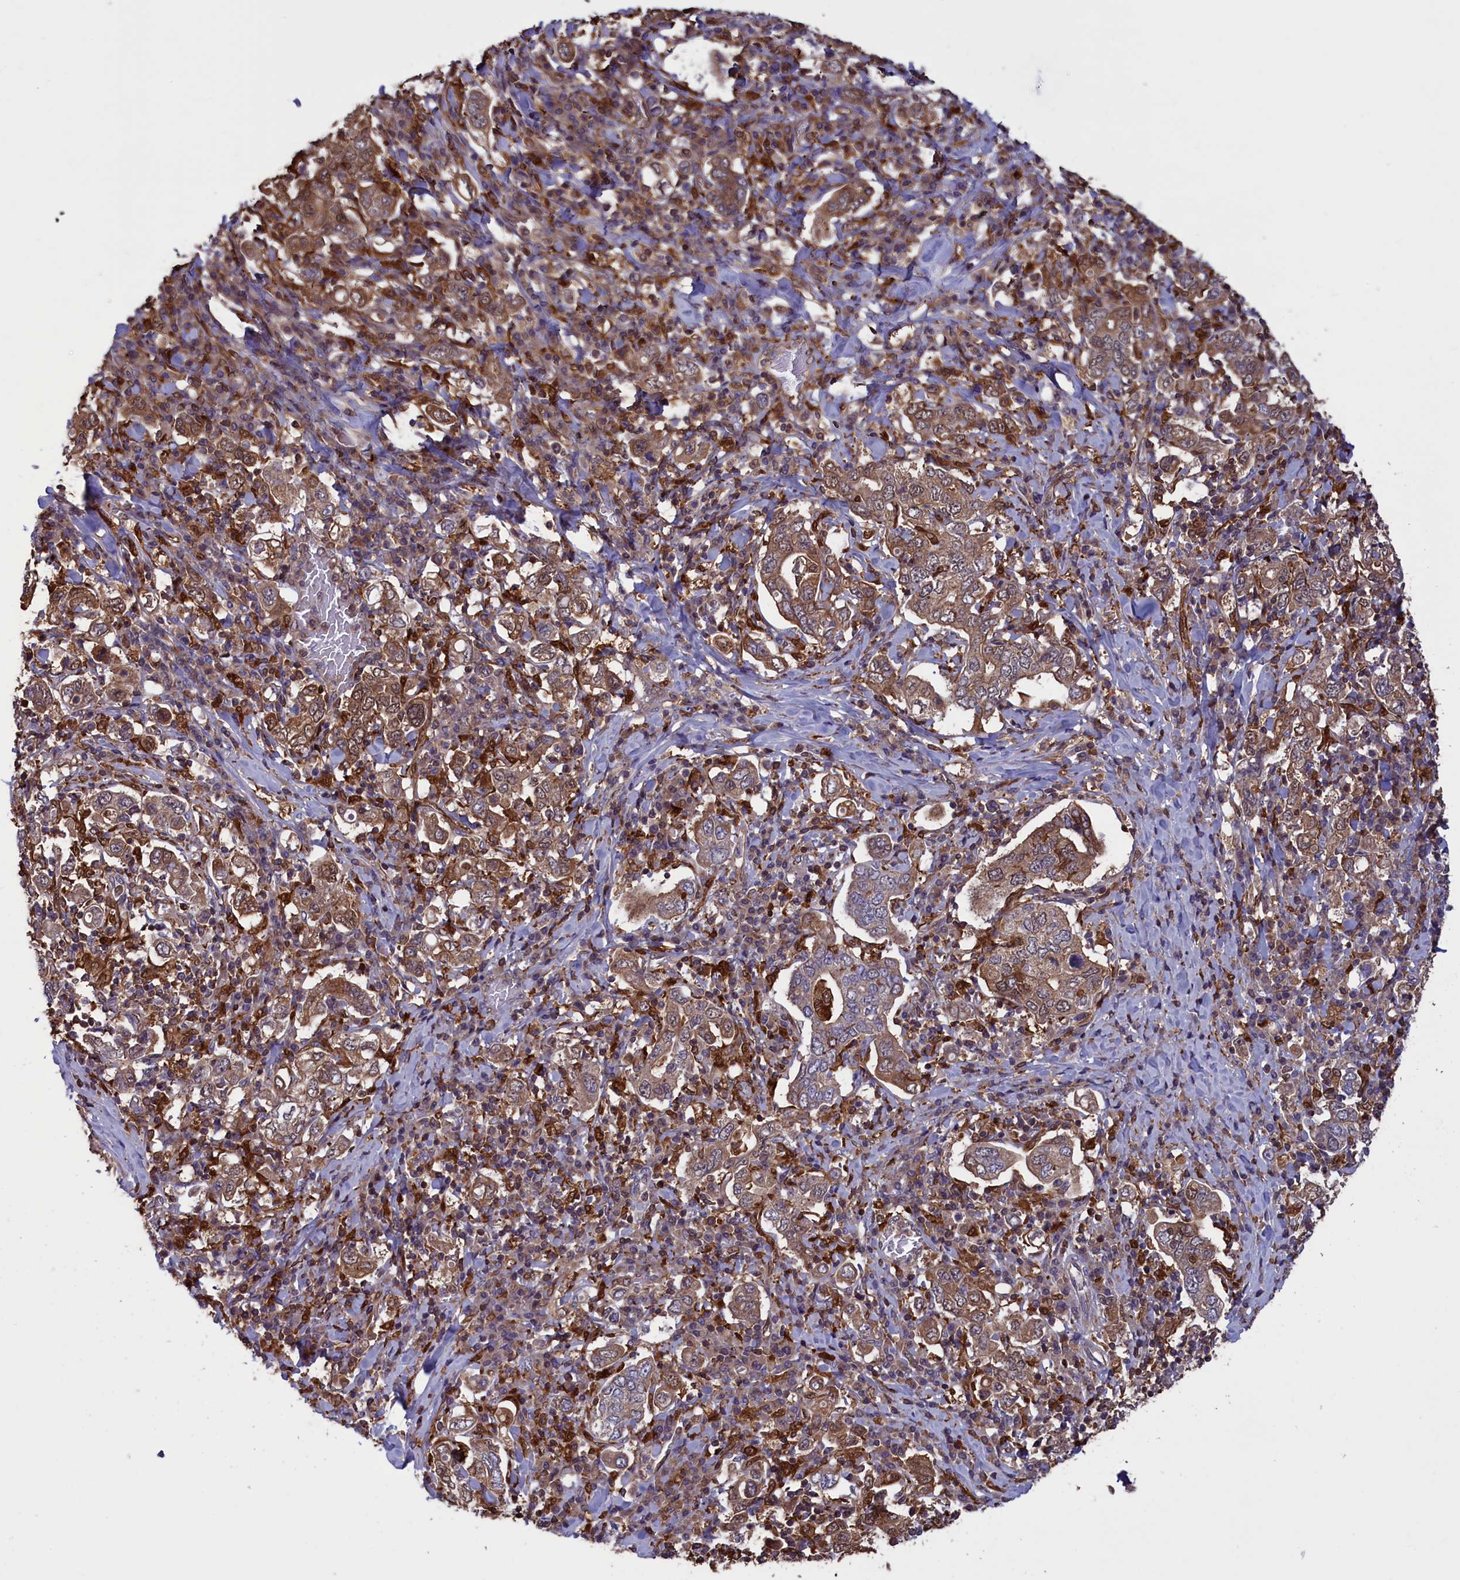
{"staining": {"intensity": "moderate", "quantity": ">75%", "location": "cytoplasmic/membranous"}, "tissue": "stomach cancer", "cell_type": "Tumor cells", "image_type": "cancer", "snomed": [{"axis": "morphology", "description": "Adenocarcinoma, NOS"}, {"axis": "topography", "description": "Stomach, upper"}], "caption": "Immunohistochemistry (IHC) of stomach cancer displays medium levels of moderate cytoplasmic/membranous expression in about >75% of tumor cells. Using DAB (3,3'-diaminobenzidine) (brown) and hematoxylin (blue) stains, captured at high magnification using brightfield microscopy.", "gene": "ARHGAP18", "patient": {"sex": "male", "age": 62}}